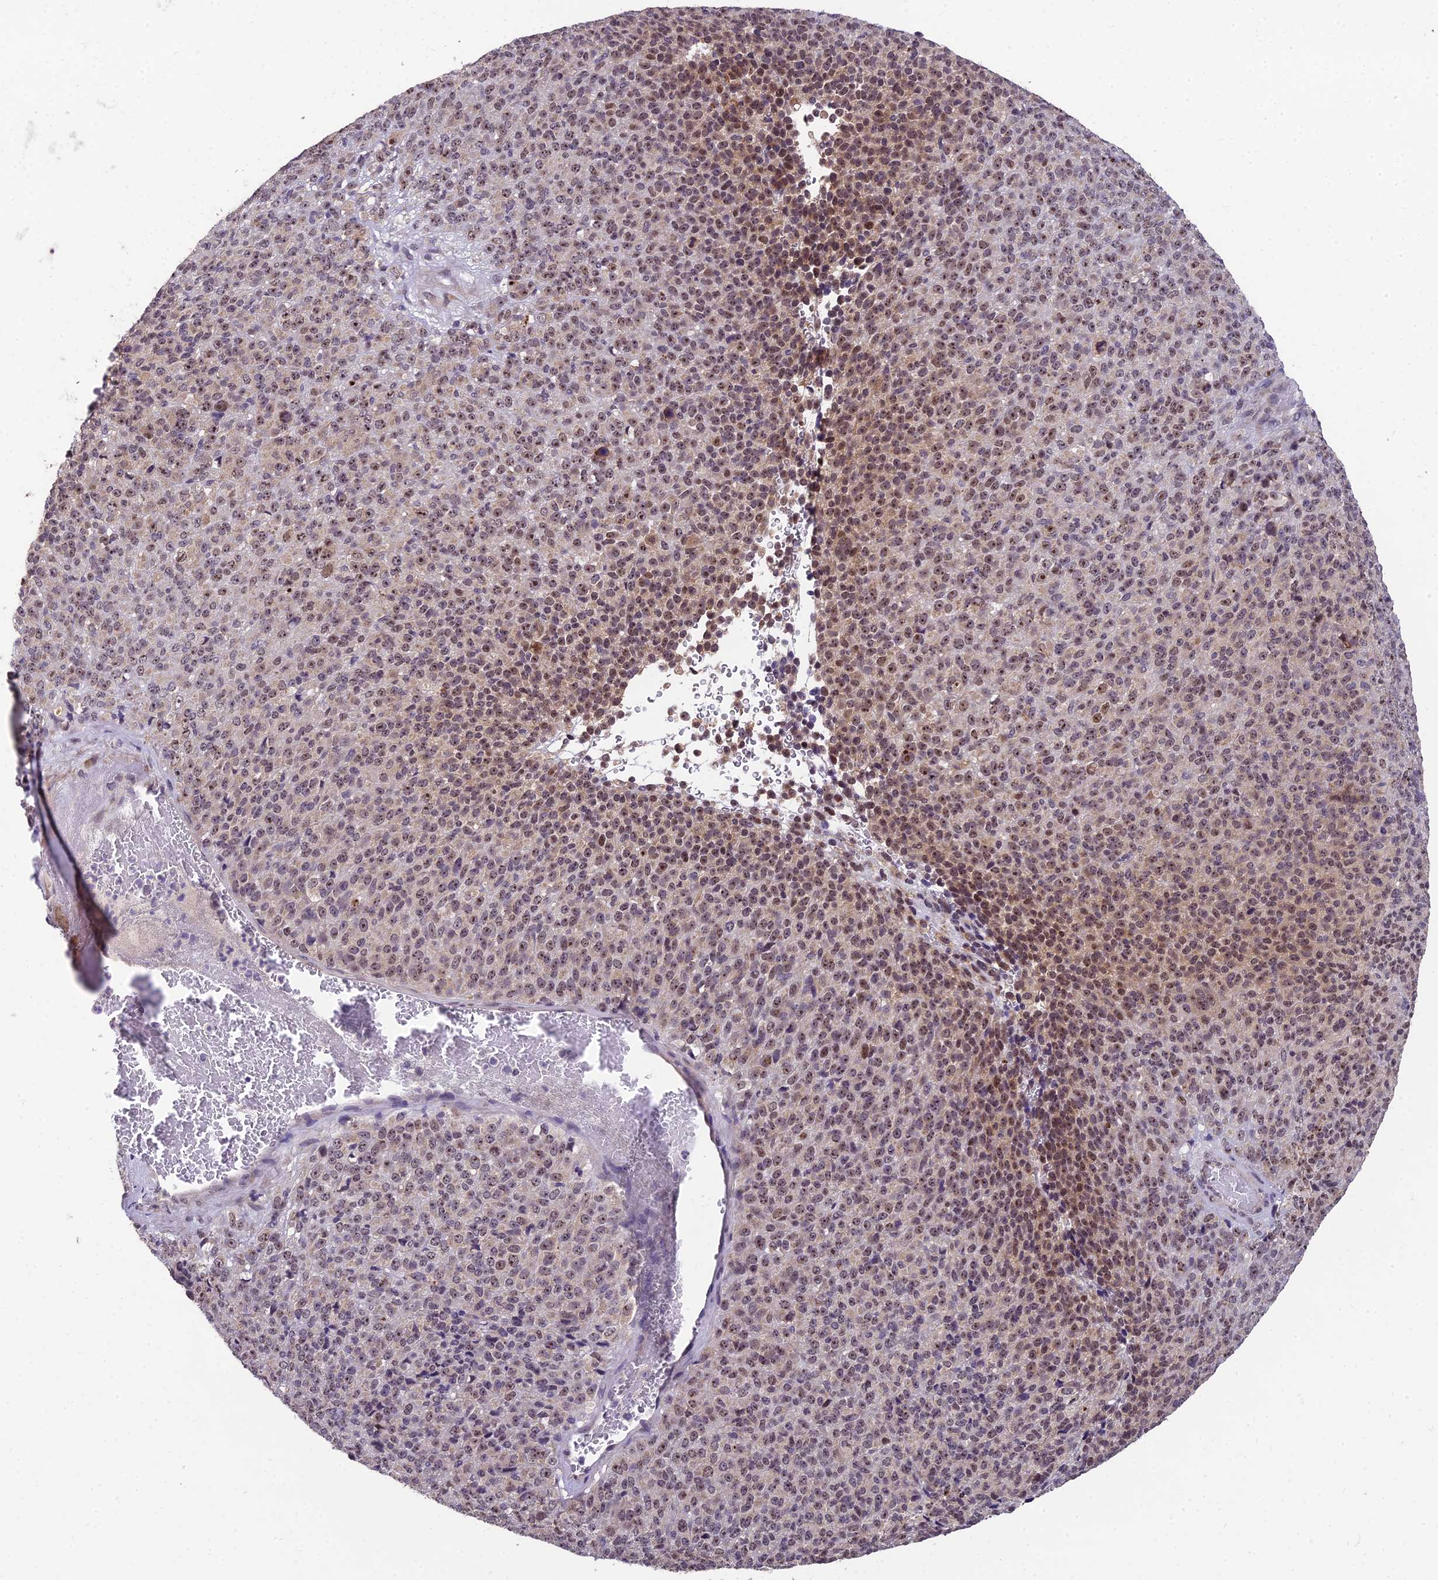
{"staining": {"intensity": "moderate", "quantity": ">75%", "location": "nuclear"}, "tissue": "melanoma", "cell_type": "Tumor cells", "image_type": "cancer", "snomed": [{"axis": "morphology", "description": "Malignant melanoma, Metastatic site"}, {"axis": "topography", "description": "Brain"}], "caption": "Immunohistochemistry (IHC) (DAB) staining of human malignant melanoma (metastatic site) shows moderate nuclear protein positivity in about >75% of tumor cells. The staining was performed using DAB (3,3'-diaminobenzidine) to visualize the protein expression in brown, while the nuclei were stained in blue with hematoxylin (Magnification: 20x).", "gene": "ZNF333", "patient": {"sex": "female", "age": 56}}